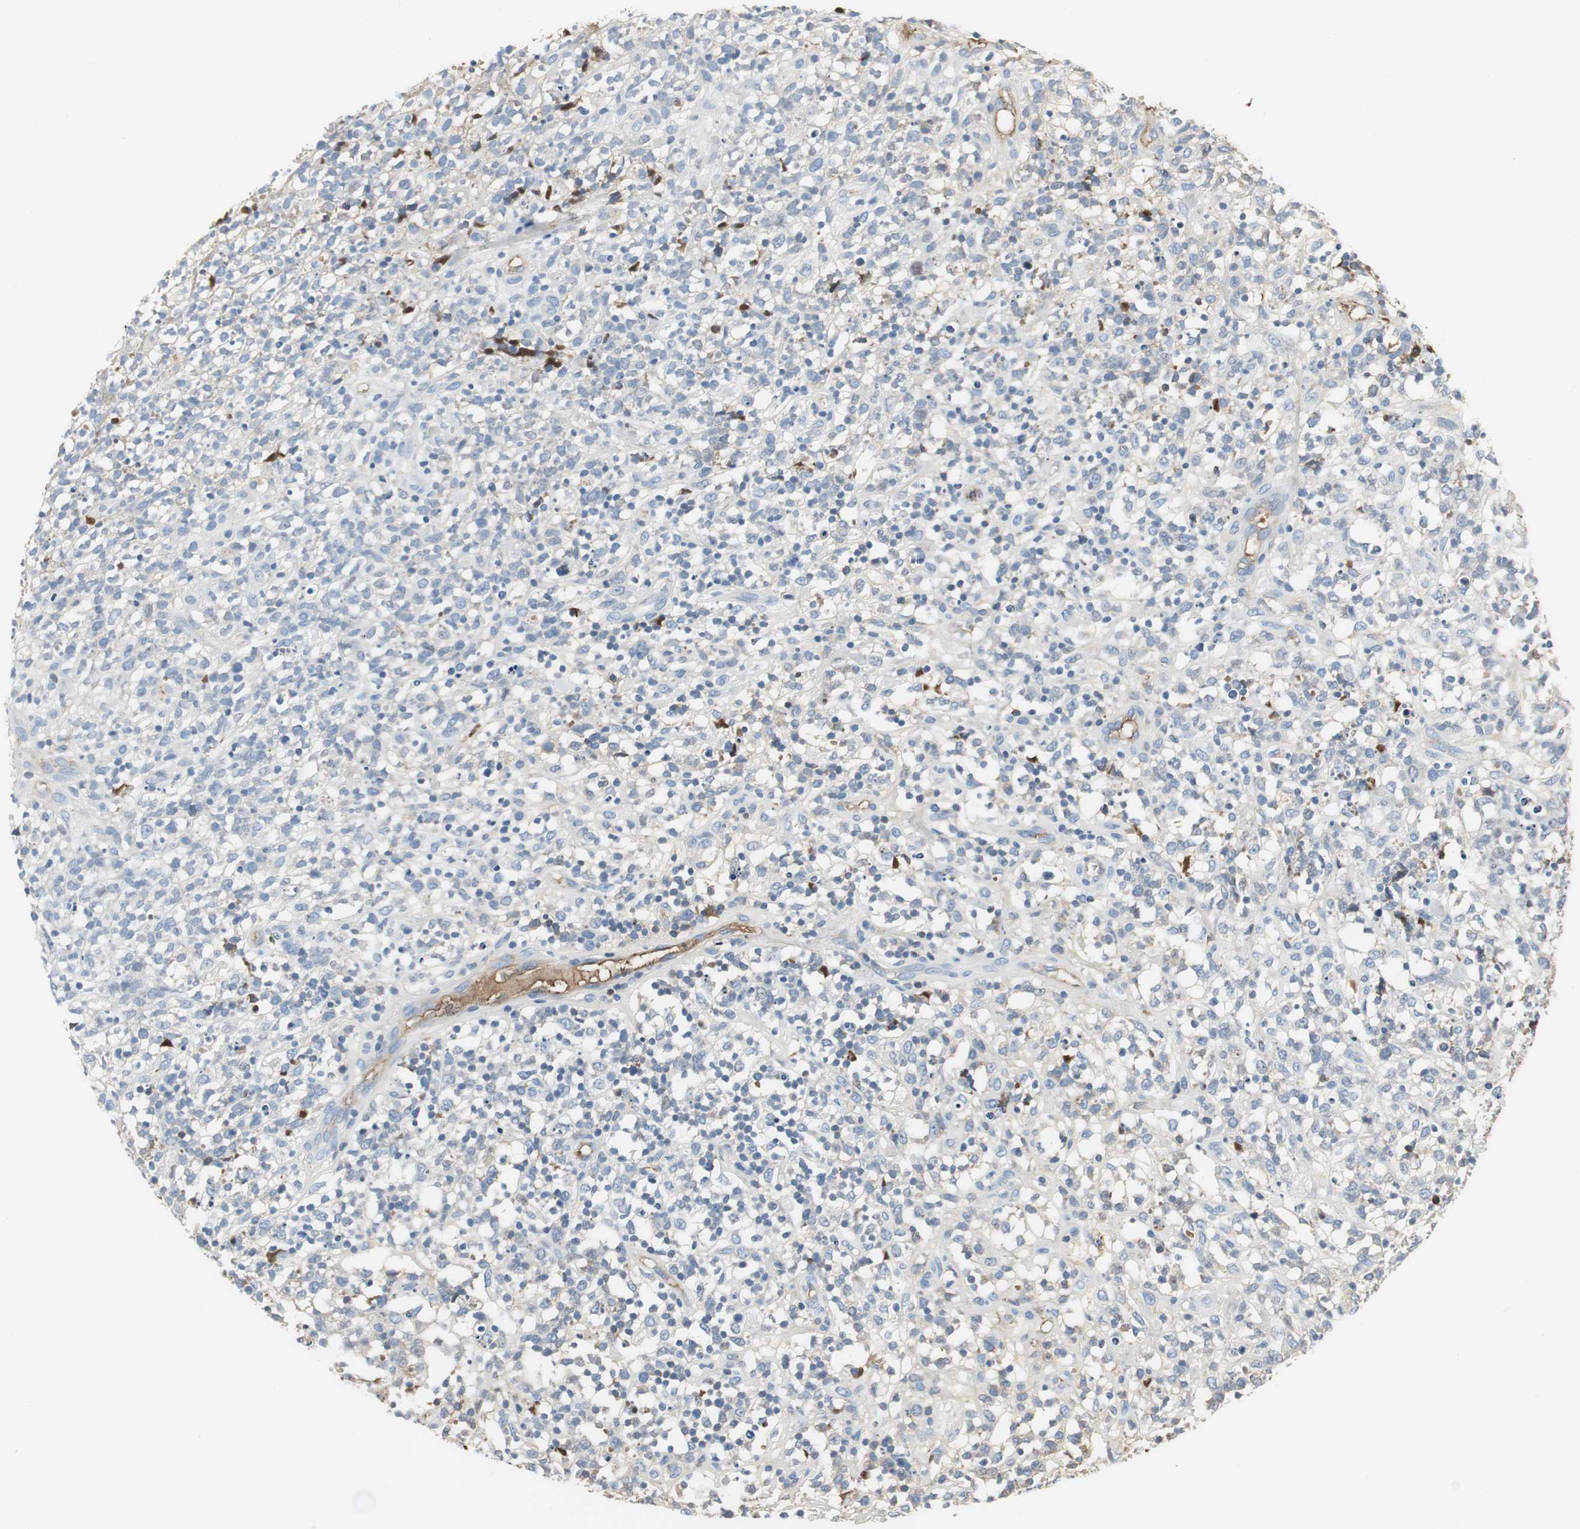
{"staining": {"intensity": "weak", "quantity": "25%-75%", "location": "cytoplasmic/membranous"}, "tissue": "lymphoma", "cell_type": "Tumor cells", "image_type": "cancer", "snomed": [{"axis": "morphology", "description": "Malignant lymphoma, non-Hodgkin's type, High grade"}, {"axis": "topography", "description": "Lymph node"}], "caption": "A high-resolution photomicrograph shows IHC staining of lymphoma, which shows weak cytoplasmic/membranous positivity in approximately 25%-75% of tumor cells. The staining is performed using DAB (3,3'-diaminobenzidine) brown chromogen to label protein expression. The nuclei are counter-stained blue using hematoxylin.", "gene": "IGHA1", "patient": {"sex": "female", "age": 73}}